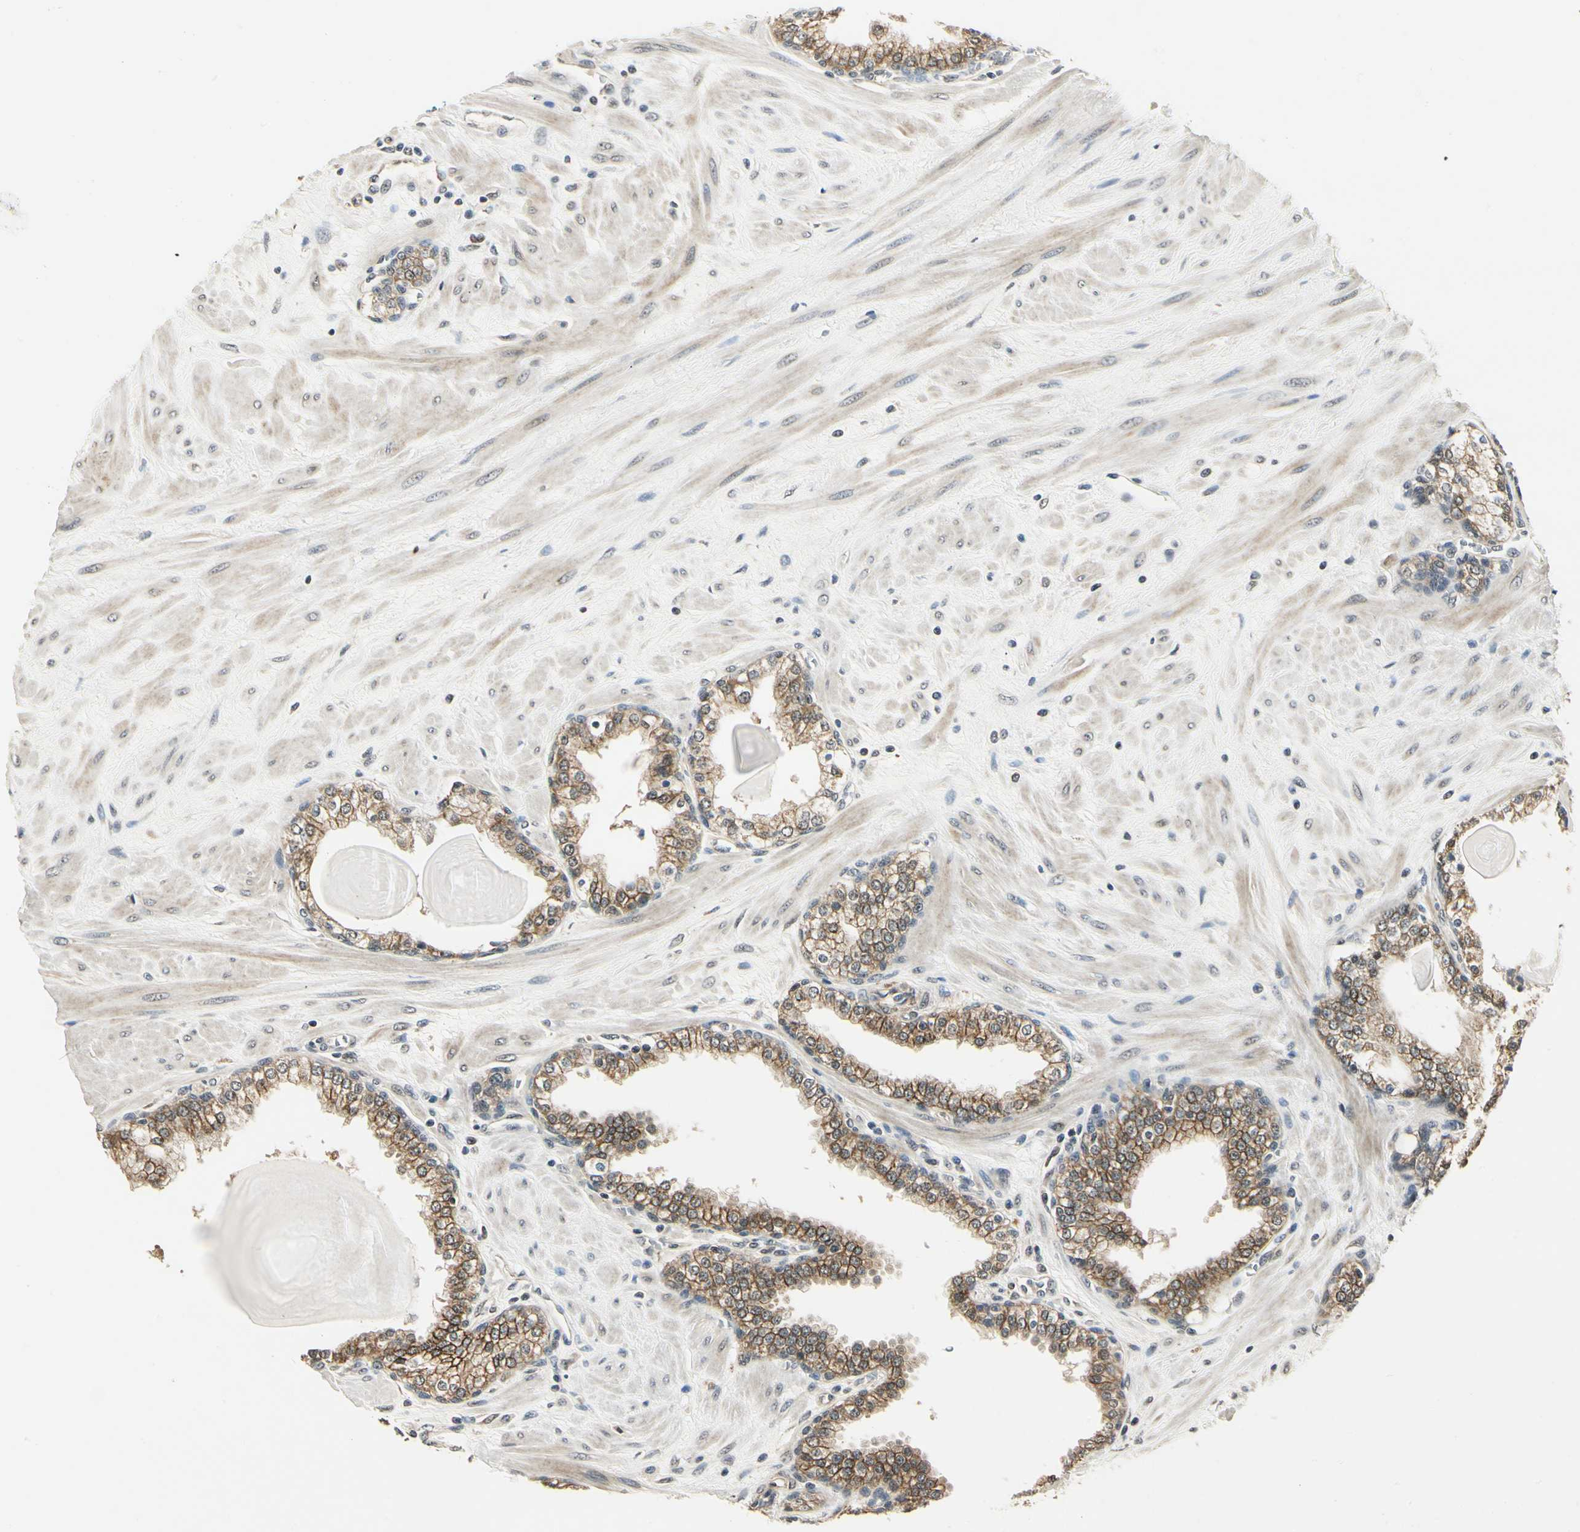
{"staining": {"intensity": "moderate", "quantity": ">75%", "location": "cytoplasmic/membranous"}, "tissue": "prostate", "cell_type": "Glandular cells", "image_type": "normal", "snomed": [{"axis": "morphology", "description": "Normal tissue, NOS"}, {"axis": "topography", "description": "Prostate"}], "caption": "Protein expression analysis of benign prostate demonstrates moderate cytoplasmic/membranous positivity in about >75% of glandular cells.", "gene": "PDK2", "patient": {"sex": "male", "age": 51}}